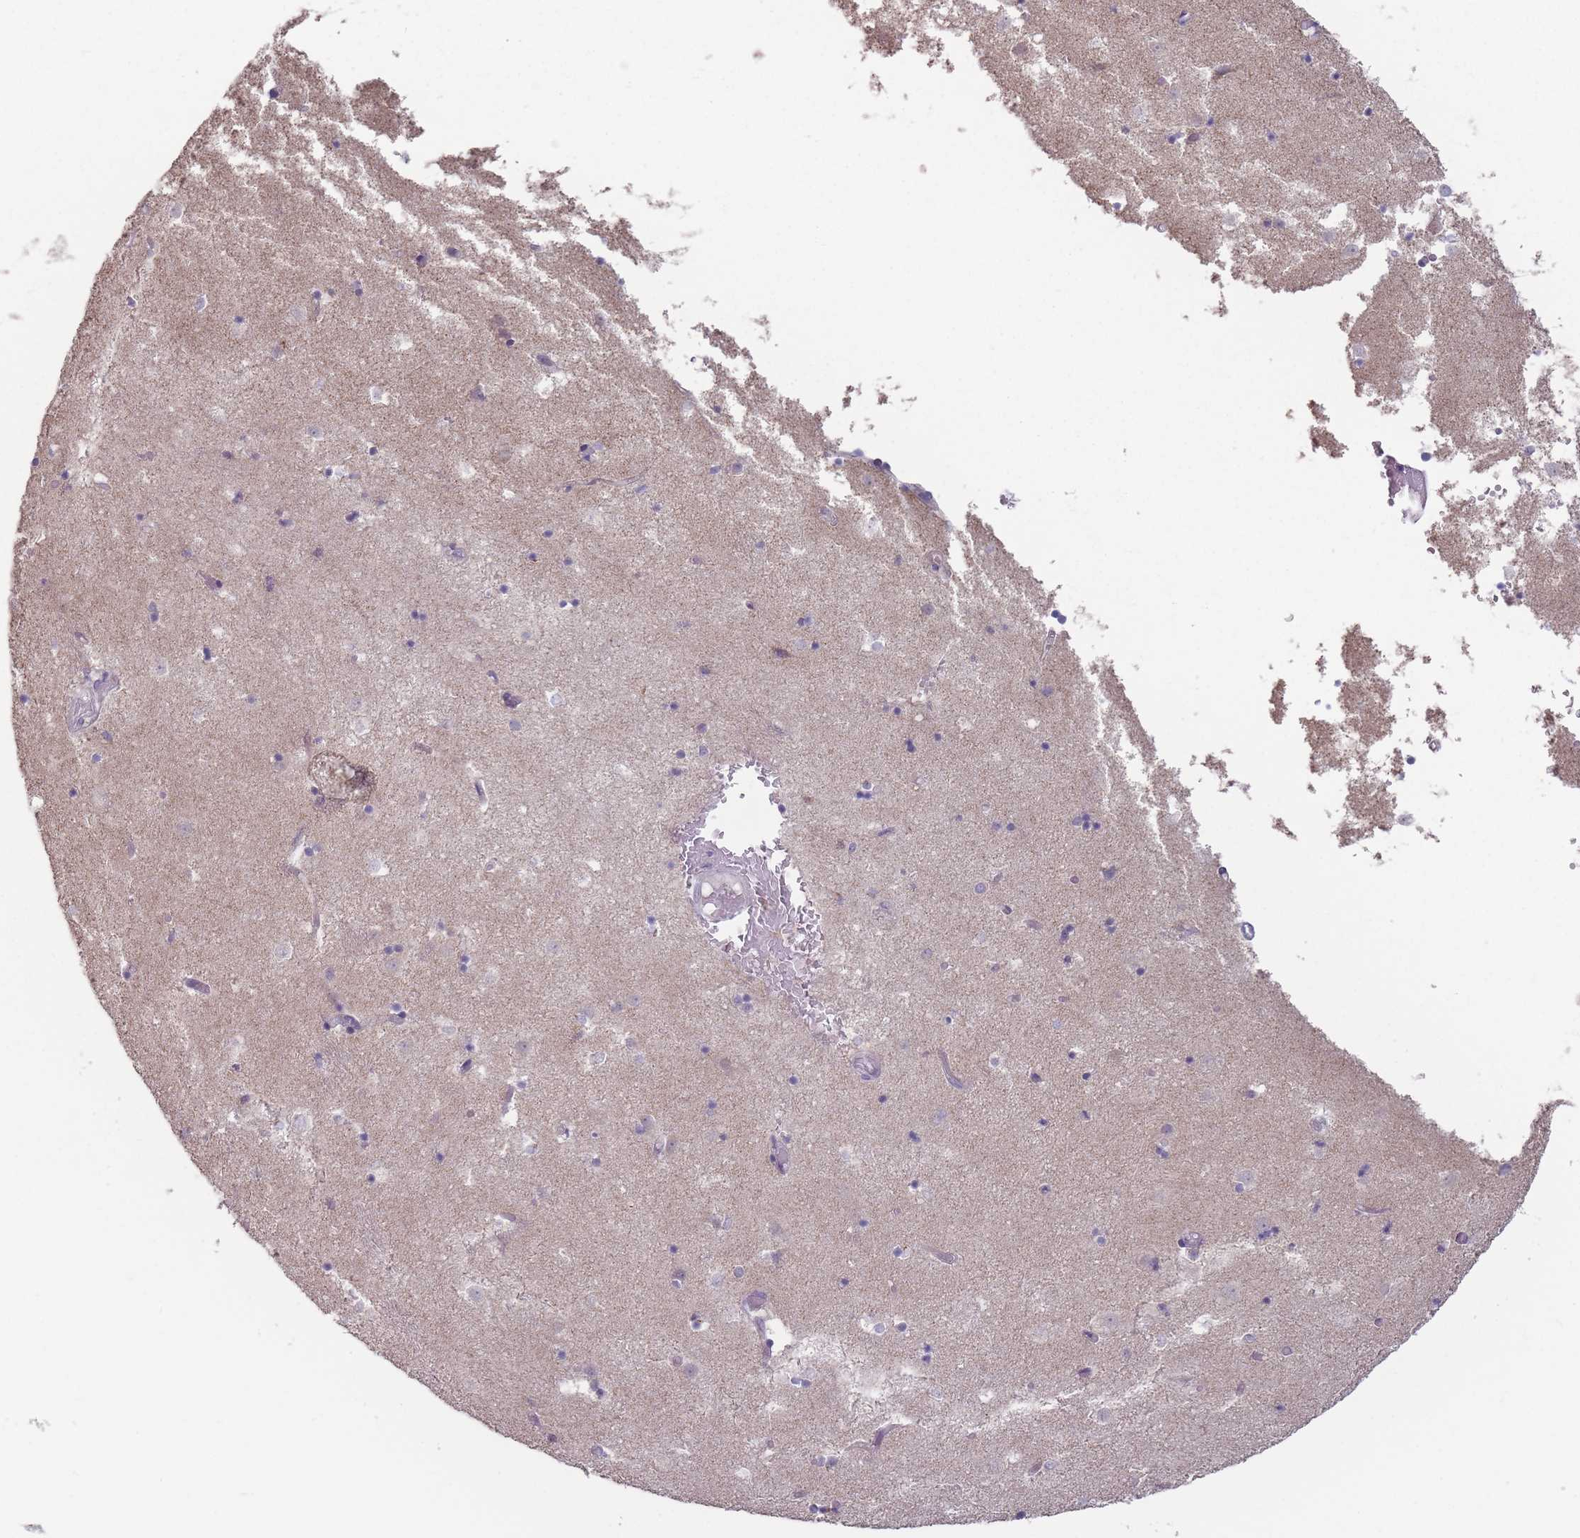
{"staining": {"intensity": "negative", "quantity": "none", "location": "none"}, "tissue": "caudate", "cell_type": "Glial cells", "image_type": "normal", "snomed": [{"axis": "morphology", "description": "Normal tissue, NOS"}, {"axis": "topography", "description": "Lateral ventricle wall"}], "caption": "This is a histopathology image of immunohistochemistry (IHC) staining of normal caudate, which shows no staining in glial cells.", "gene": "AKAIN1", "patient": {"sex": "female", "age": 52}}